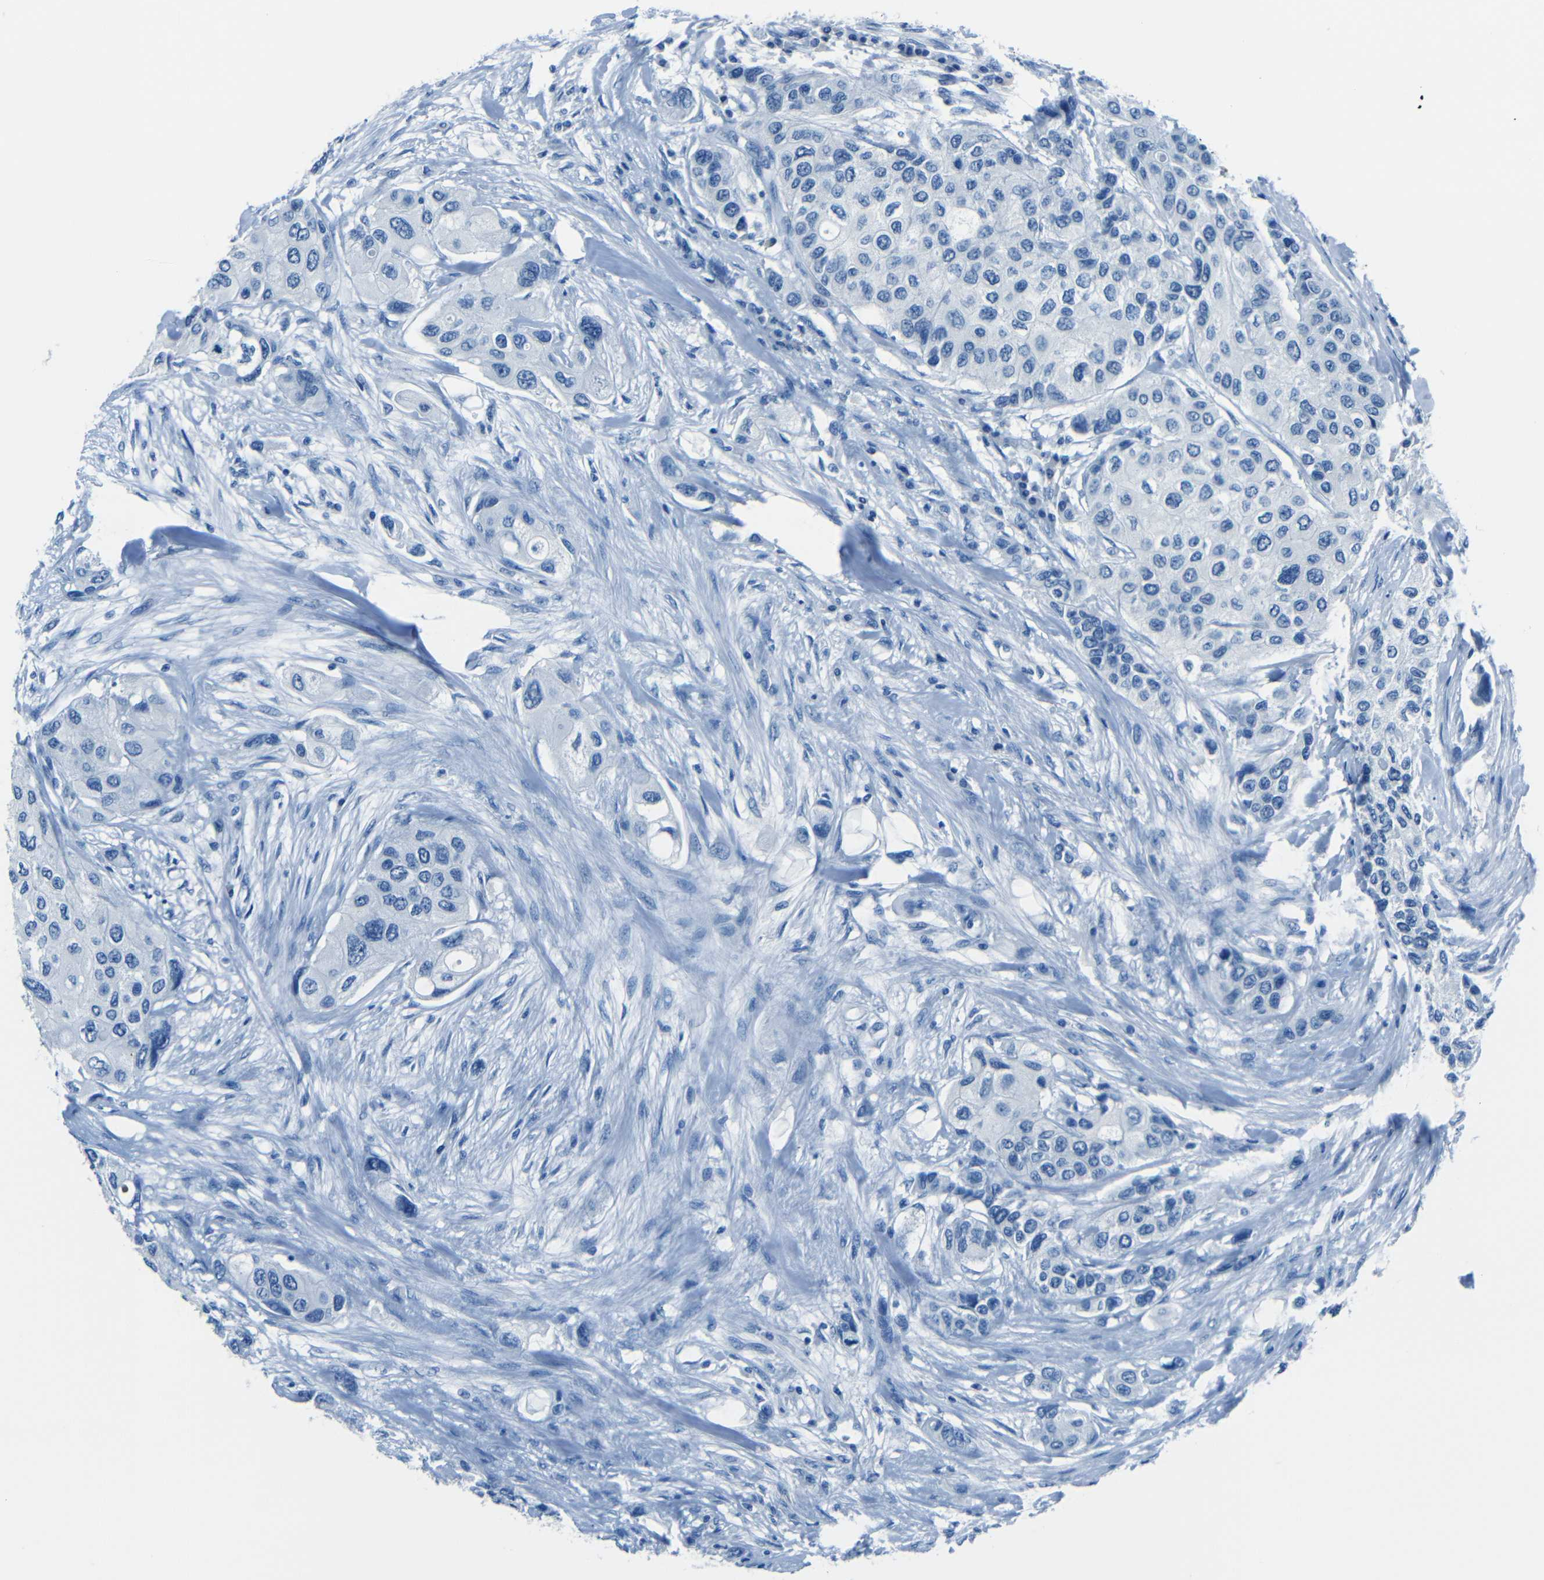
{"staining": {"intensity": "negative", "quantity": "none", "location": "none"}, "tissue": "urothelial cancer", "cell_type": "Tumor cells", "image_type": "cancer", "snomed": [{"axis": "morphology", "description": "Urothelial carcinoma, High grade"}, {"axis": "topography", "description": "Urinary bladder"}], "caption": "IHC photomicrograph of neoplastic tissue: human urothelial cancer stained with DAB (3,3'-diaminobenzidine) exhibits no significant protein positivity in tumor cells. The staining is performed using DAB brown chromogen with nuclei counter-stained in using hematoxylin.", "gene": "FBN2", "patient": {"sex": "female", "age": 56}}